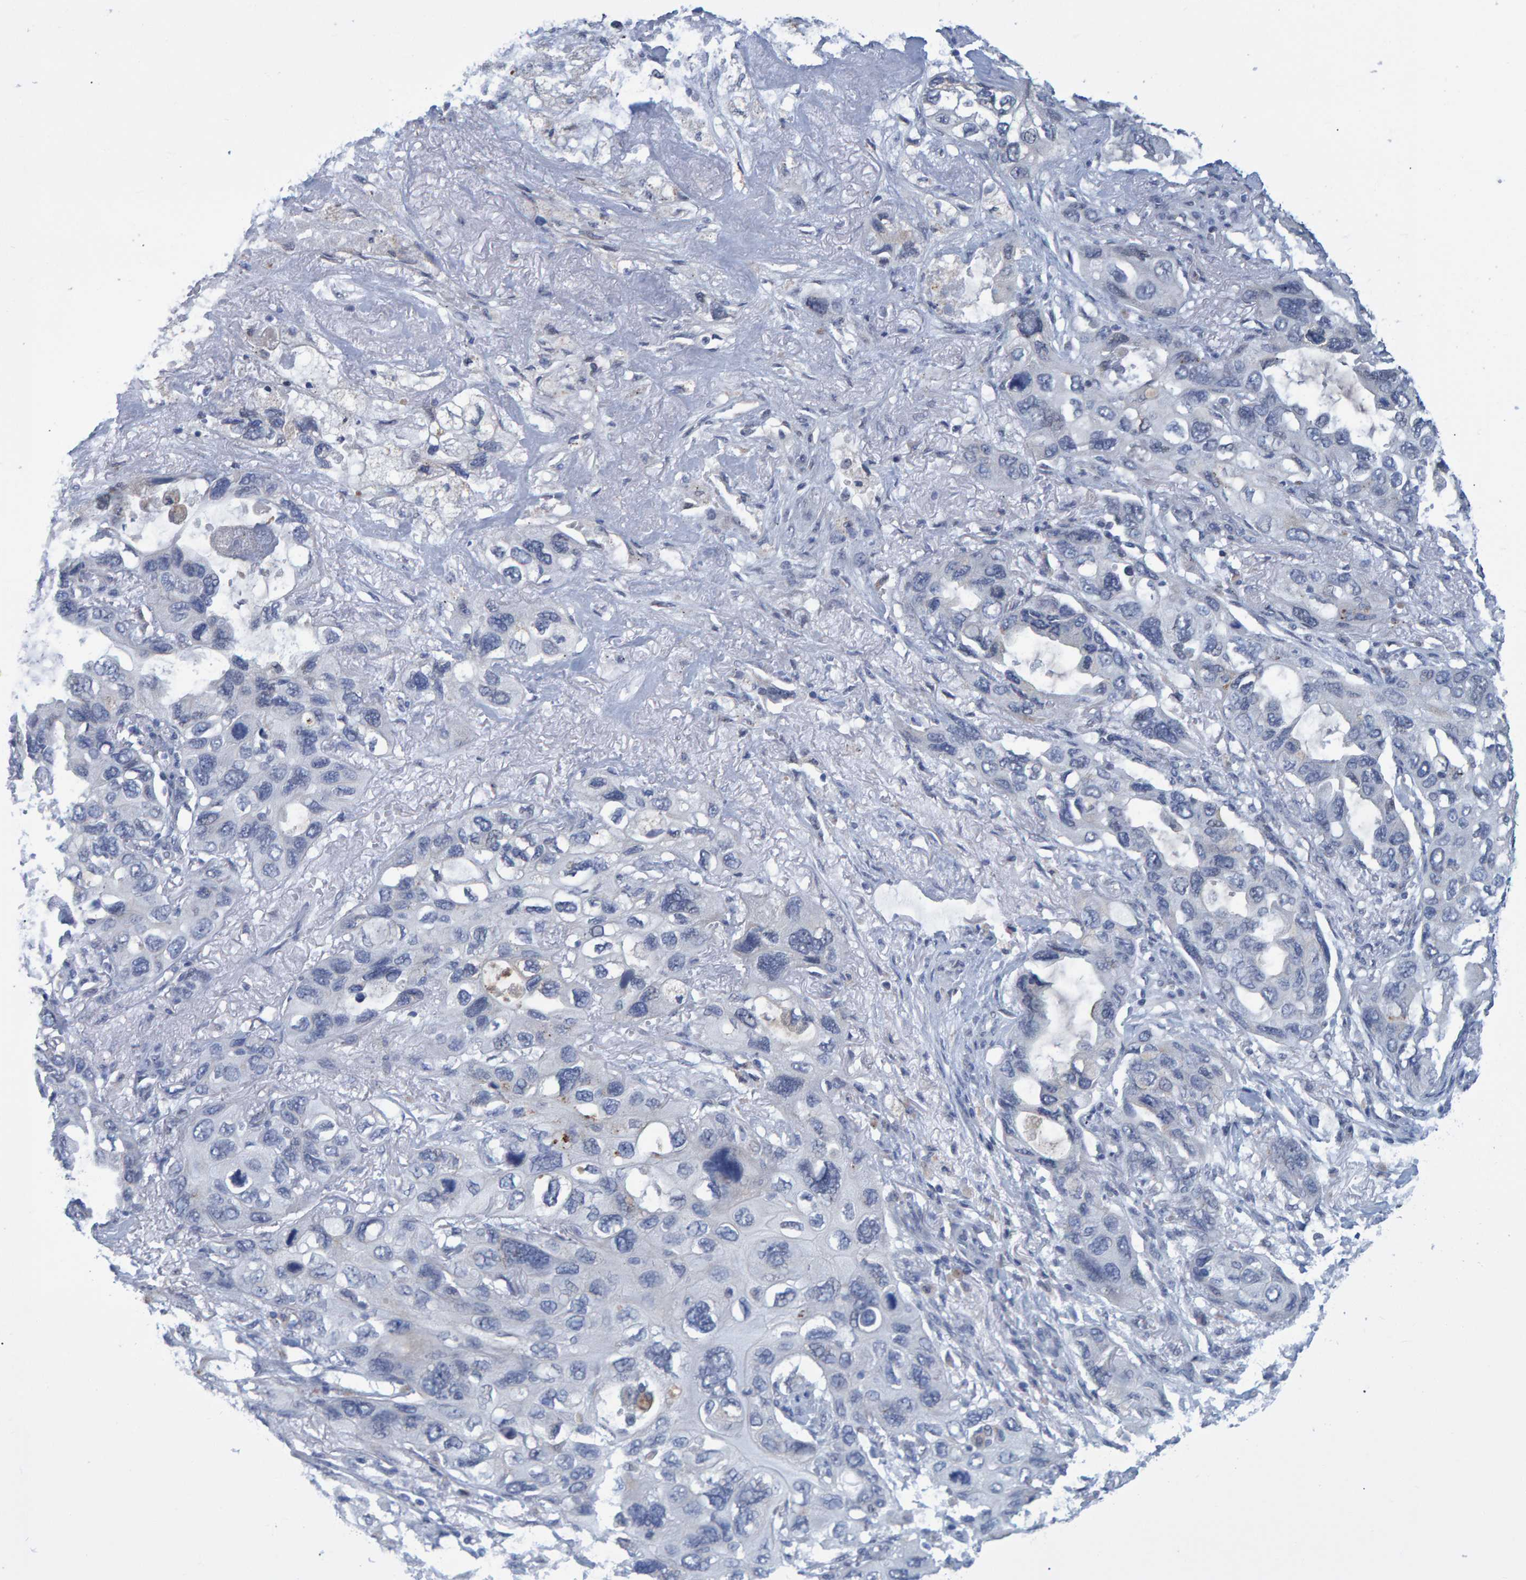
{"staining": {"intensity": "negative", "quantity": "none", "location": "none"}, "tissue": "lung cancer", "cell_type": "Tumor cells", "image_type": "cancer", "snomed": [{"axis": "morphology", "description": "Squamous cell carcinoma, NOS"}, {"axis": "topography", "description": "Lung"}], "caption": "High magnification brightfield microscopy of lung cancer (squamous cell carcinoma) stained with DAB (brown) and counterstained with hematoxylin (blue): tumor cells show no significant staining.", "gene": "PROCA1", "patient": {"sex": "female", "age": 73}}